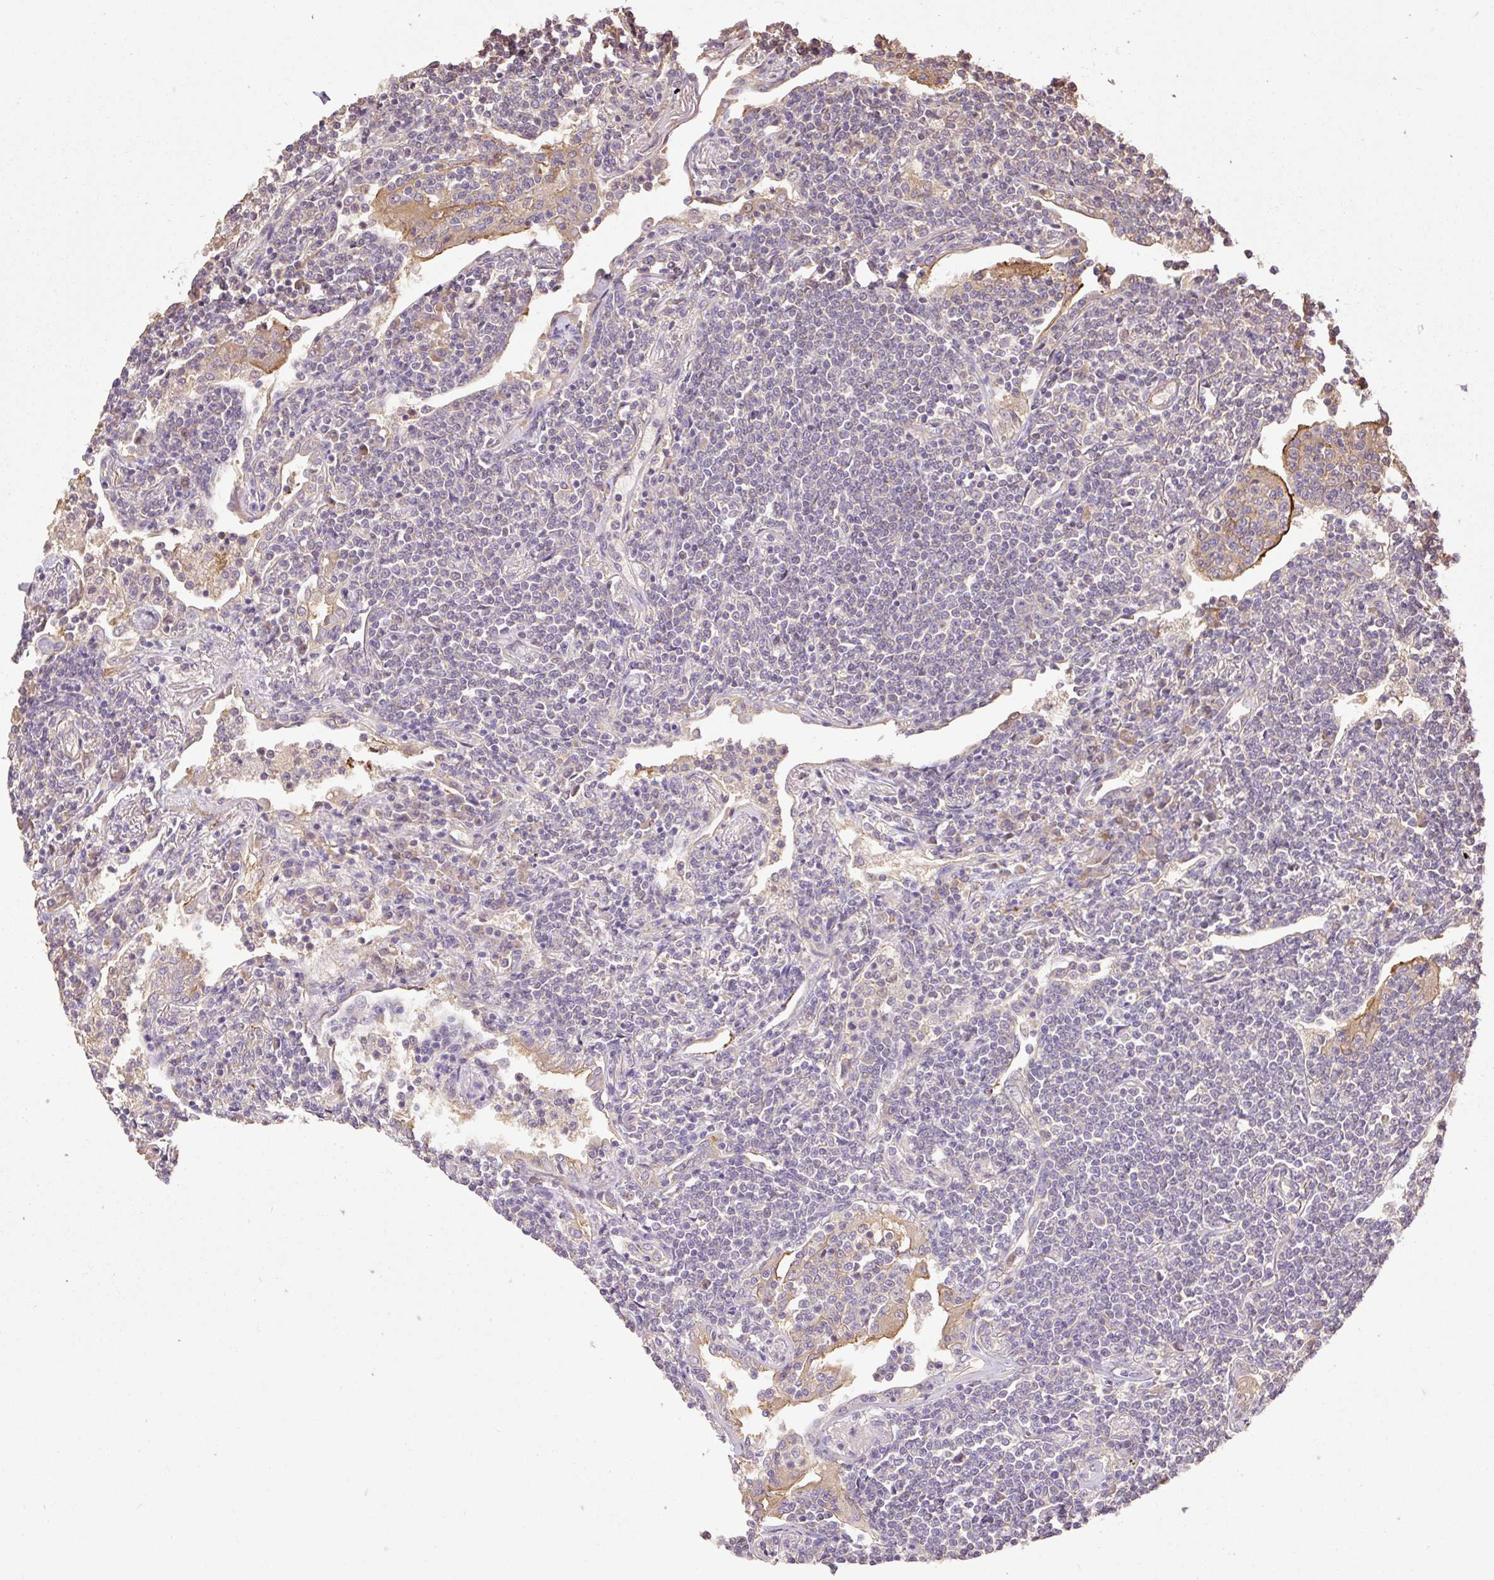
{"staining": {"intensity": "negative", "quantity": "none", "location": "none"}, "tissue": "lymphoma", "cell_type": "Tumor cells", "image_type": "cancer", "snomed": [{"axis": "morphology", "description": "Malignant lymphoma, non-Hodgkin's type, Low grade"}, {"axis": "topography", "description": "Lung"}], "caption": "IHC micrograph of human malignant lymphoma, non-Hodgkin's type (low-grade) stained for a protein (brown), which shows no positivity in tumor cells.", "gene": "DESI1", "patient": {"sex": "female", "age": 71}}